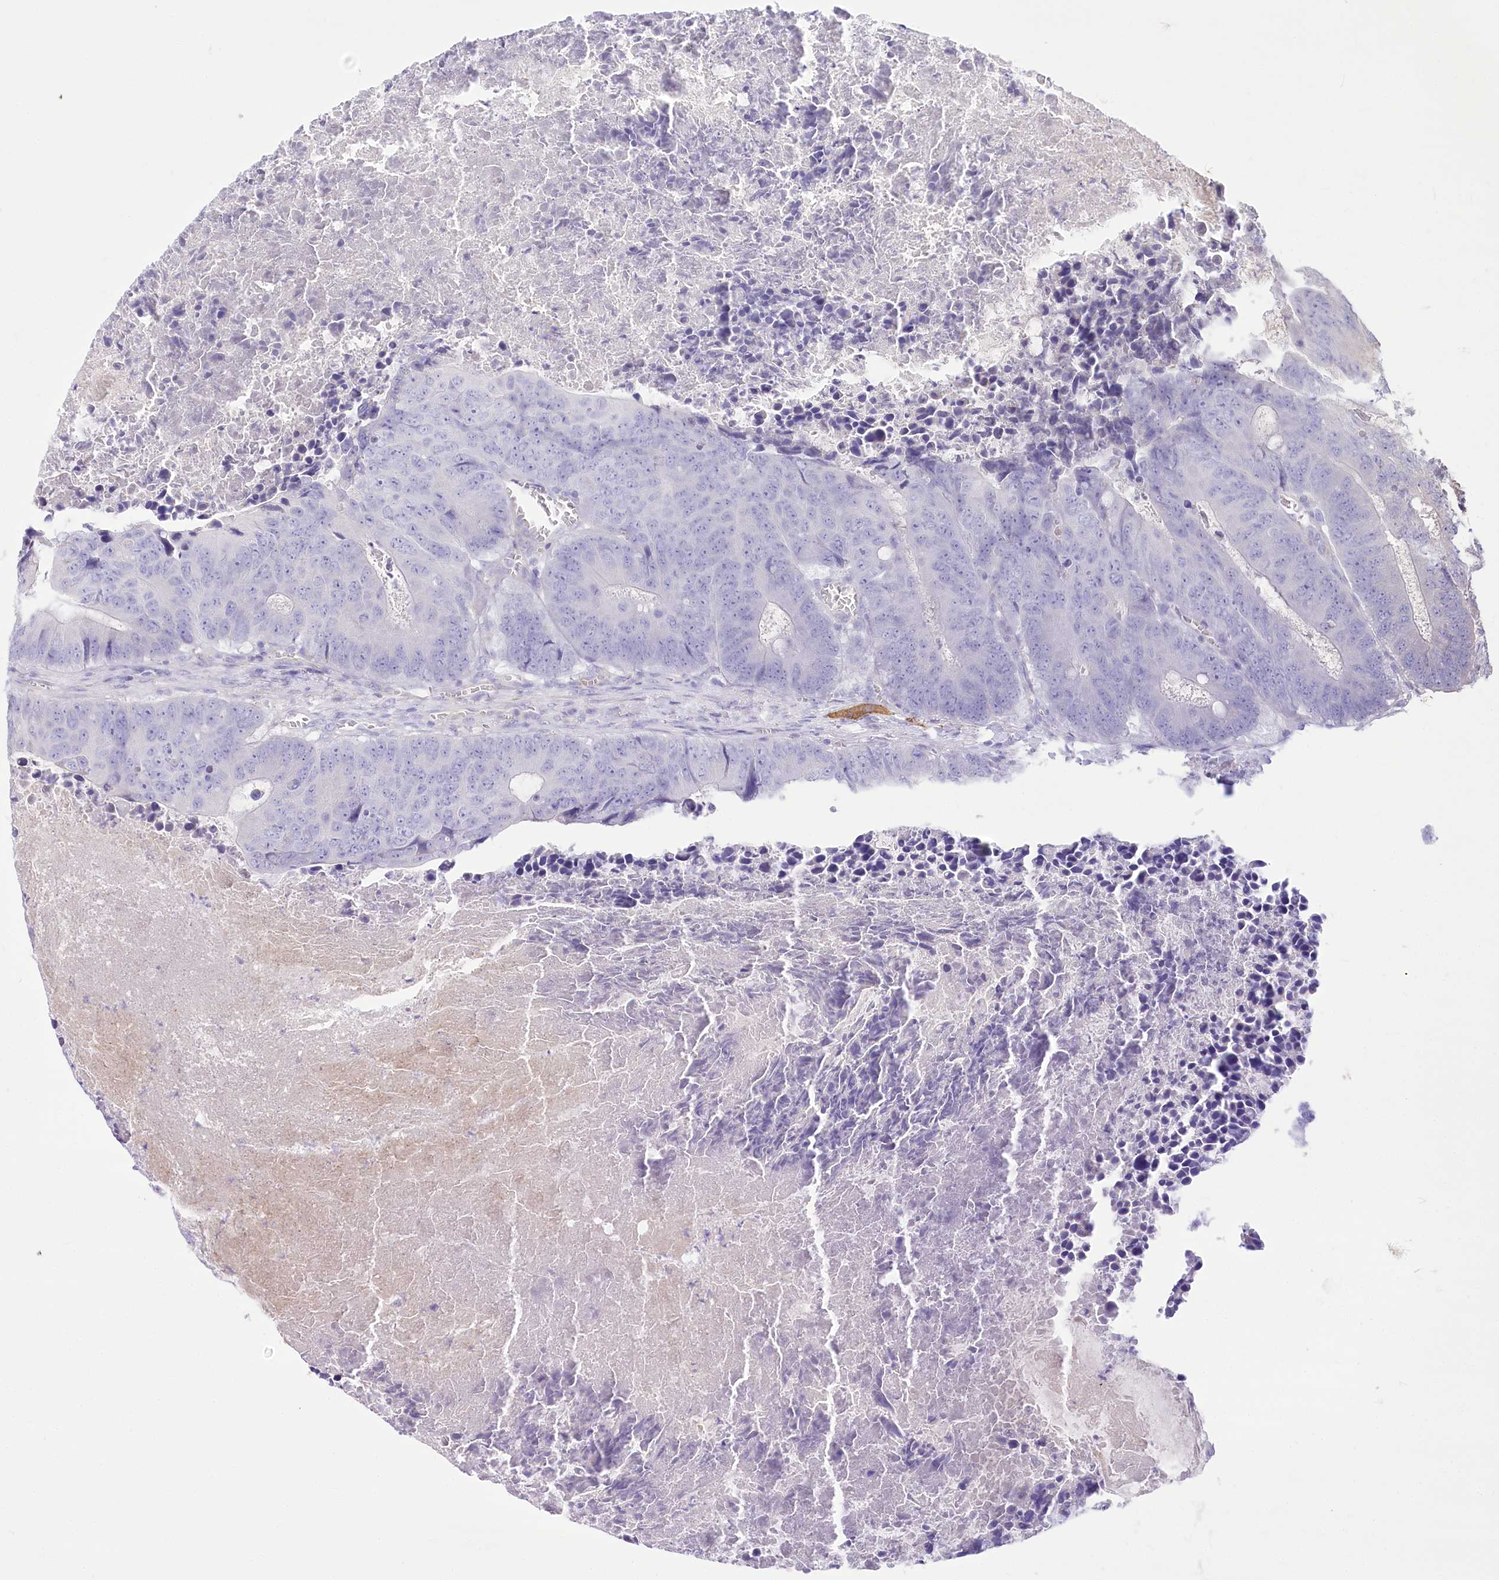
{"staining": {"intensity": "negative", "quantity": "none", "location": "none"}, "tissue": "colorectal cancer", "cell_type": "Tumor cells", "image_type": "cancer", "snomed": [{"axis": "morphology", "description": "Adenocarcinoma, NOS"}, {"axis": "topography", "description": "Colon"}], "caption": "Tumor cells are negative for protein expression in human colorectal cancer. Brightfield microscopy of immunohistochemistry stained with DAB (brown) and hematoxylin (blue), captured at high magnification.", "gene": "ANGPTL3", "patient": {"sex": "male", "age": 87}}